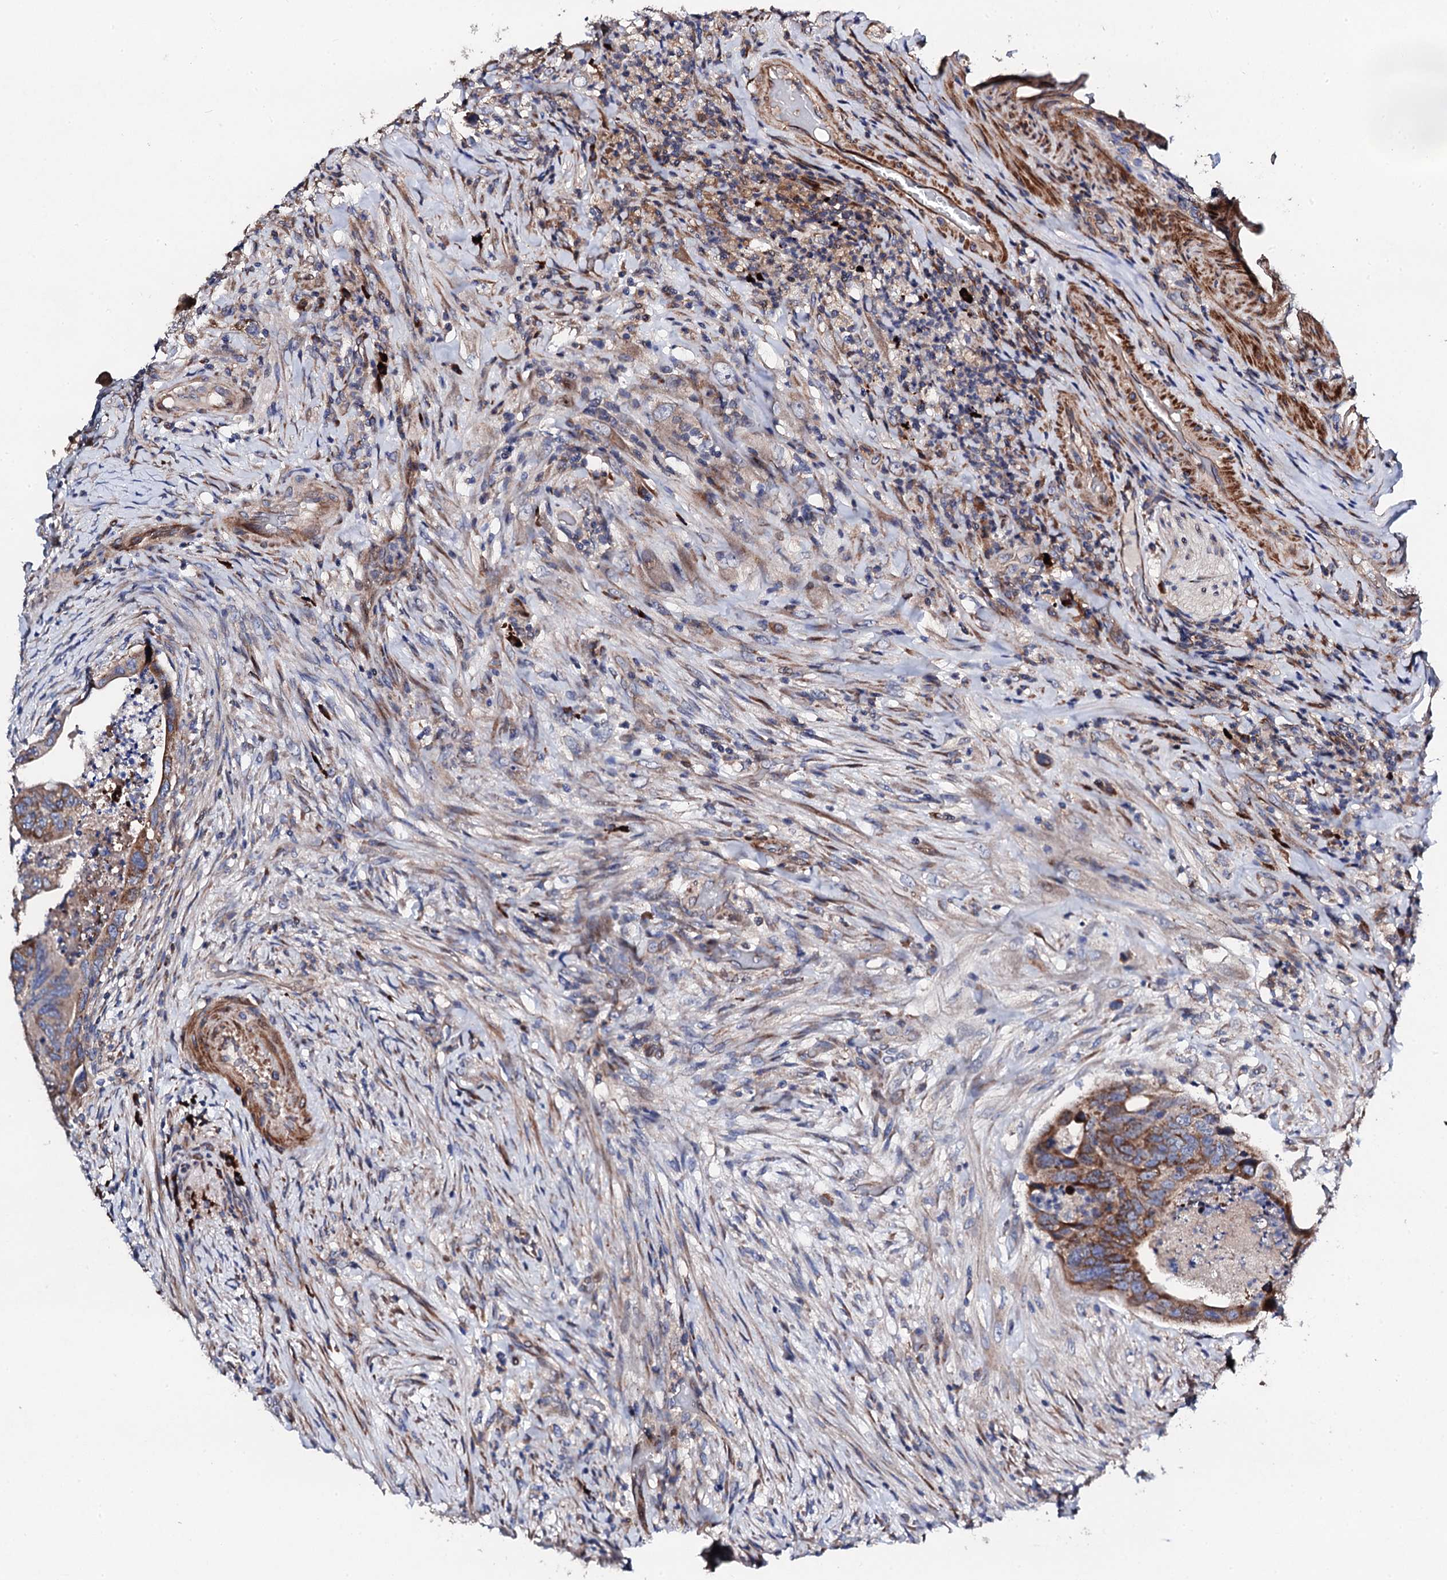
{"staining": {"intensity": "moderate", "quantity": ">75%", "location": "cytoplasmic/membranous"}, "tissue": "colorectal cancer", "cell_type": "Tumor cells", "image_type": "cancer", "snomed": [{"axis": "morphology", "description": "Adenocarcinoma, NOS"}, {"axis": "topography", "description": "Rectum"}], "caption": "Immunohistochemical staining of colorectal cancer (adenocarcinoma) reveals medium levels of moderate cytoplasmic/membranous positivity in approximately >75% of tumor cells.", "gene": "LIPT2", "patient": {"sex": "male", "age": 63}}